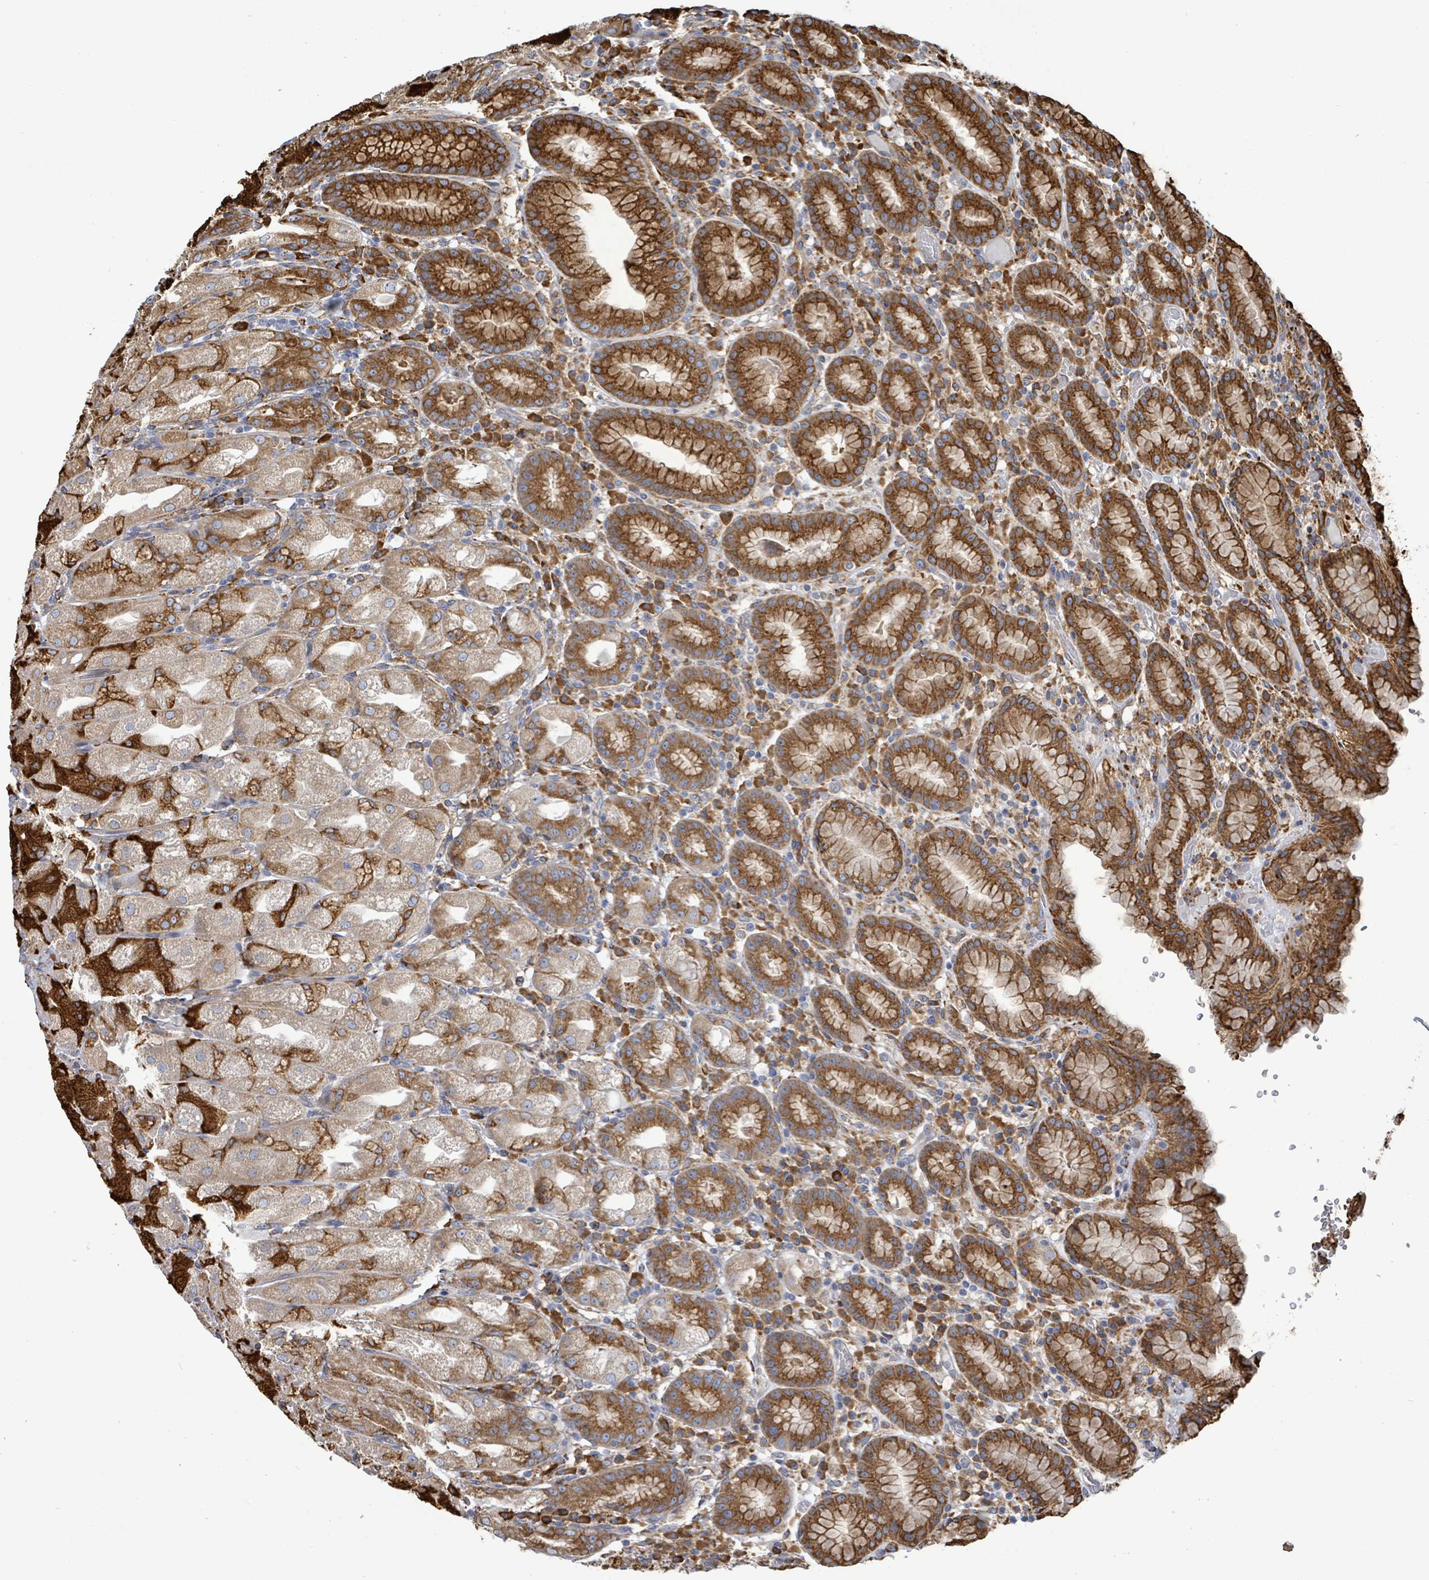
{"staining": {"intensity": "strong", "quantity": ">75%", "location": "cytoplasmic/membranous"}, "tissue": "stomach", "cell_type": "Glandular cells", "image_type": "normal", "snomed": [{"axis": "morphology", "description": "Normal tissue, NOS"}, {"axis": "topography", "description": "Stomach, upper"}], "caption": "Immunohistochemistry (DAB (3,3'-diaminobenzidine)) staining of benign human stomach reveals strong cytoplasmic/membranous protein positivity in approximately >75% of glandular cells. The protein of interest is shown in brown color, while the nuclei are stained blue.", "gene": "RFPL4AL1", "patient": {"sex": "male", "age": 52}}